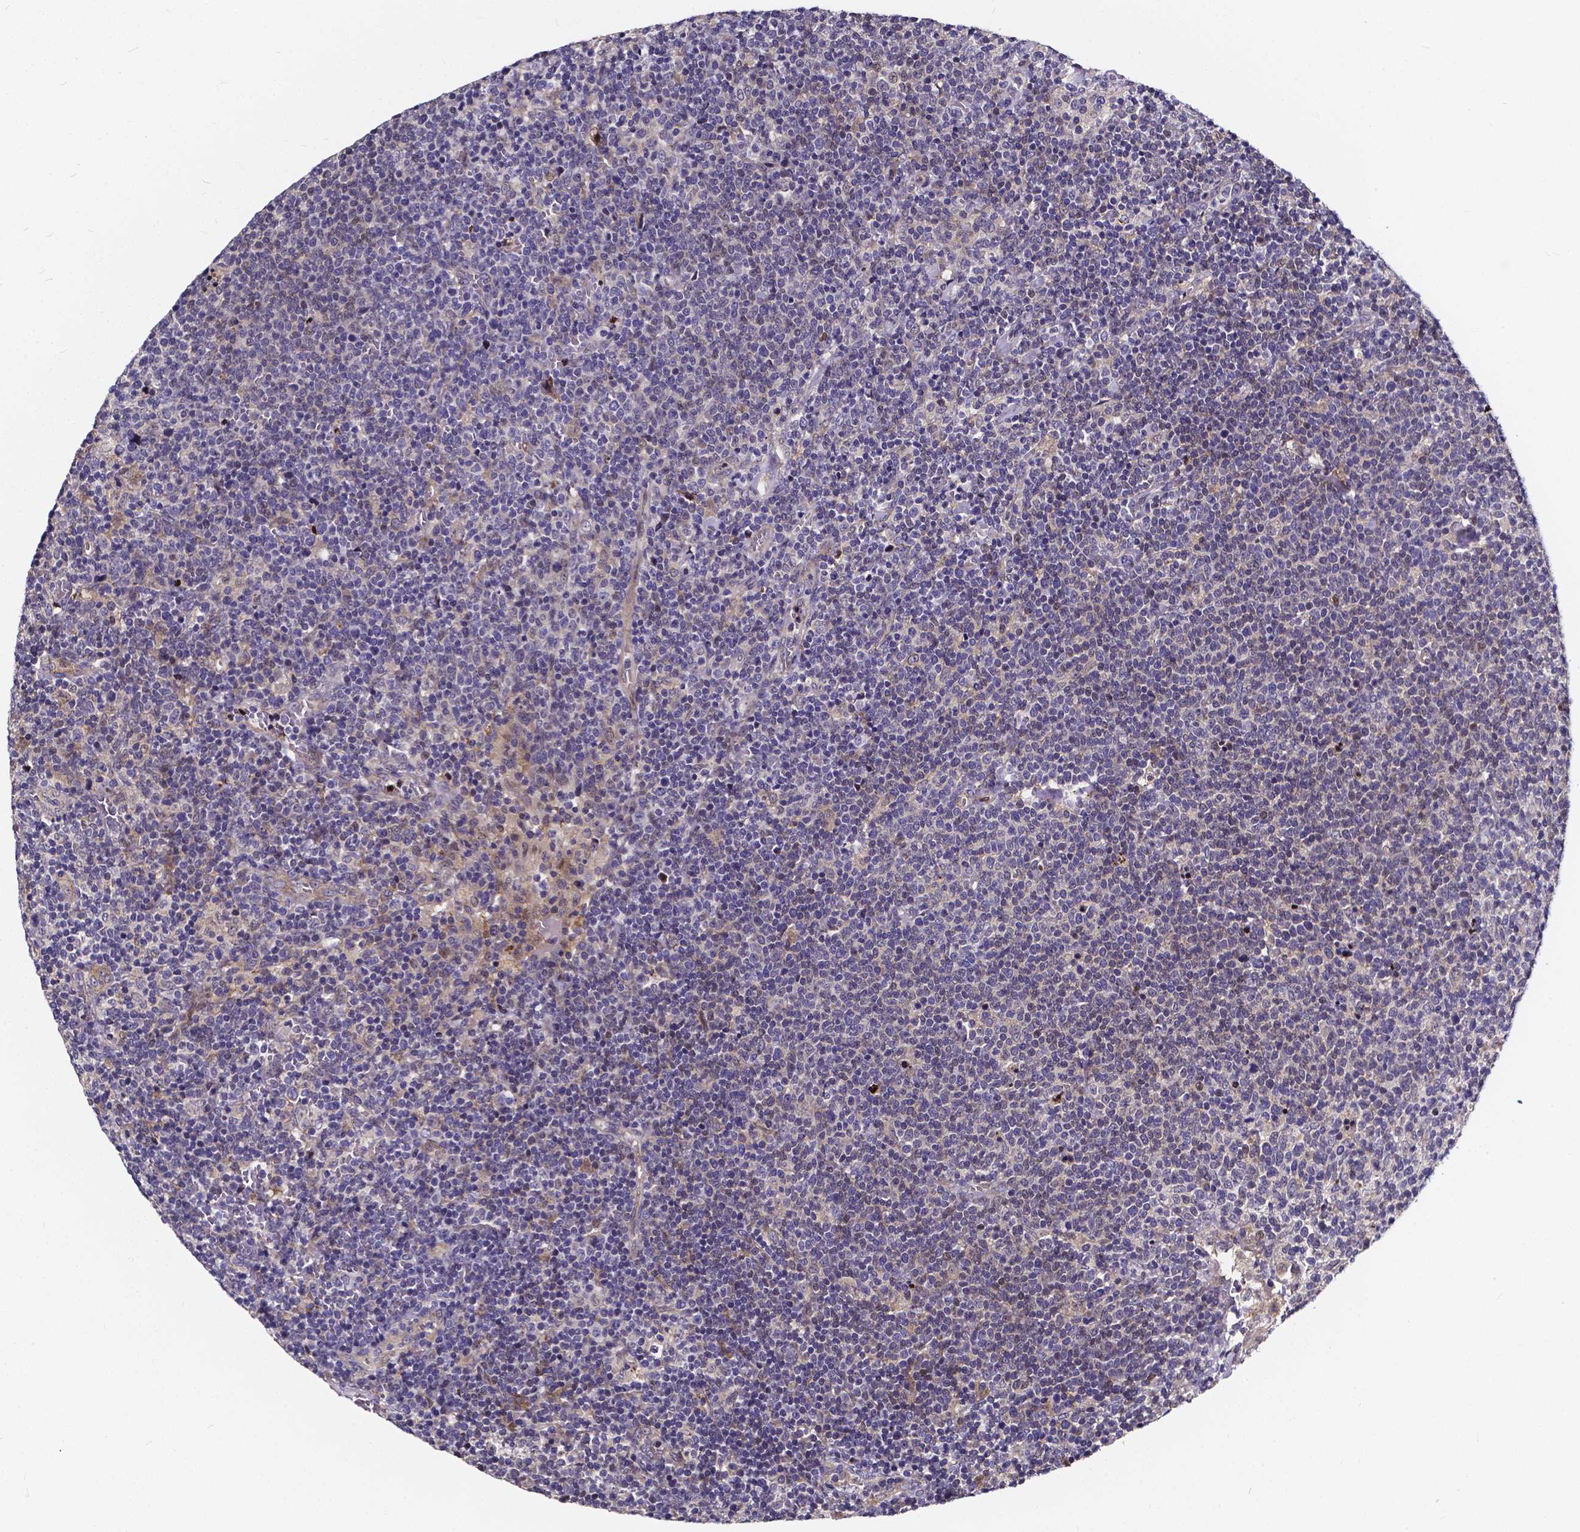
{"staining": {"intensity": "negative", "quantity": "none", "location": "none"}, "tissue": "lymphoma", "cell_type": "Tumor cells", "image_type": "cancer", "snomed": [{"axis": "morphology", "description": "Malignant lymphoma, non-Hodgkin's type, High grade"}, {"axis": "topography", "description": "Lymph node"}], "caption": "The IHC photomicrograph has no significant staining in tumor cells of high-grade malignant lymphoma, non-Hodgkin's type tissue.", "gene": "SOWAHA", "patient": {"sex": "male", "age": 61}}